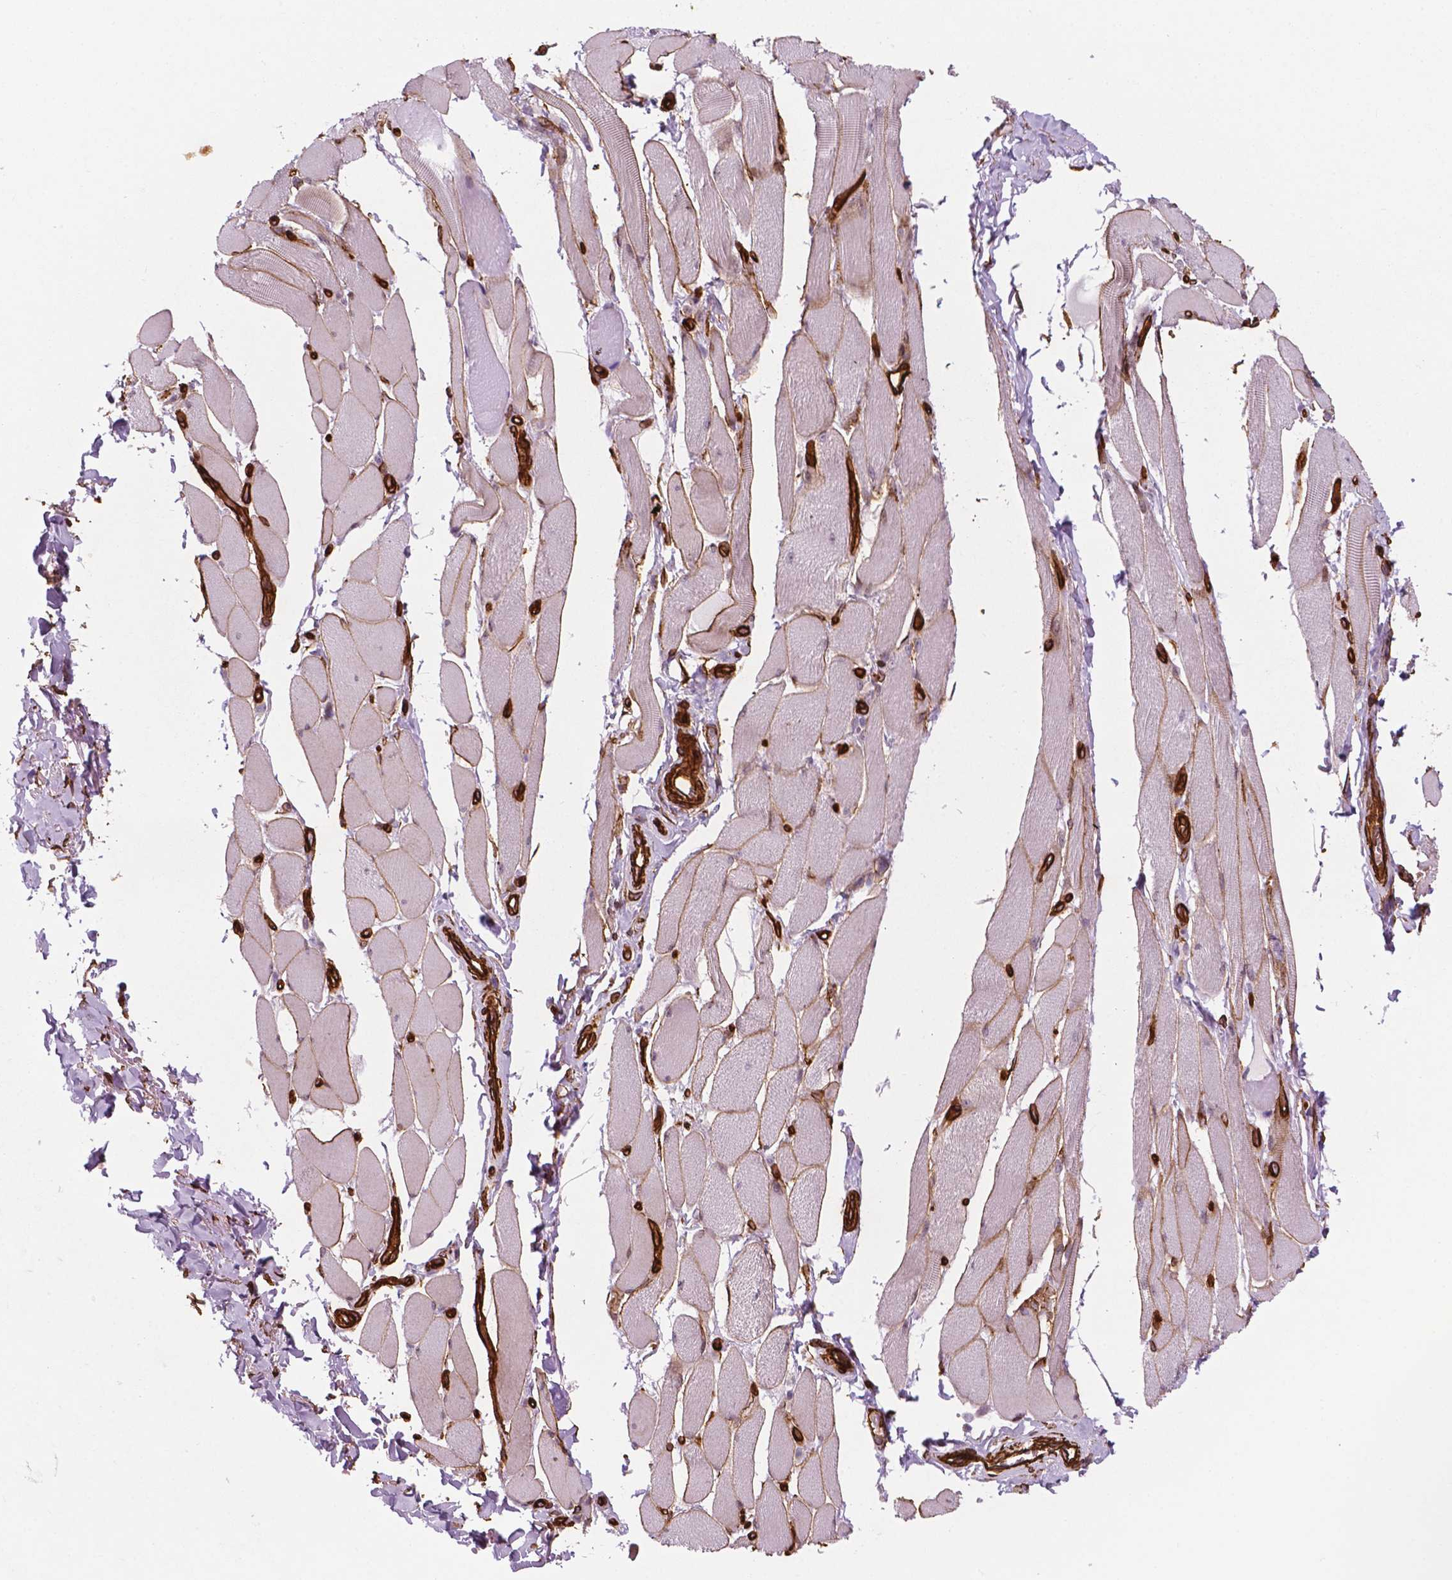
{"staining": {"intensity": "strong", "quantity": "25%-75%", "location": "cytoplasmic/membranous,nuclear"}, "tissue": "skeletal muscle", "cell_type": "Myocytes", "image_type": "normal", "snomed": [{"axis": "morphology", "description": "Normal tissue, NOS"}, {"axis": "topography", "description": "Skeletal muscle"}, {"axis": "topography", "description": "Anal"}, {"axis": "topography", "description": "Peripheral nerve tissue"}], "caption": "Protein analysis of normal skeletal muscle demonstrates strong cytoplasmic/membranous,nuclear expression in about 25%-75% of myocytes.", "gene": "EGFL8", "patient": {"sex": "male", "age": 53}}